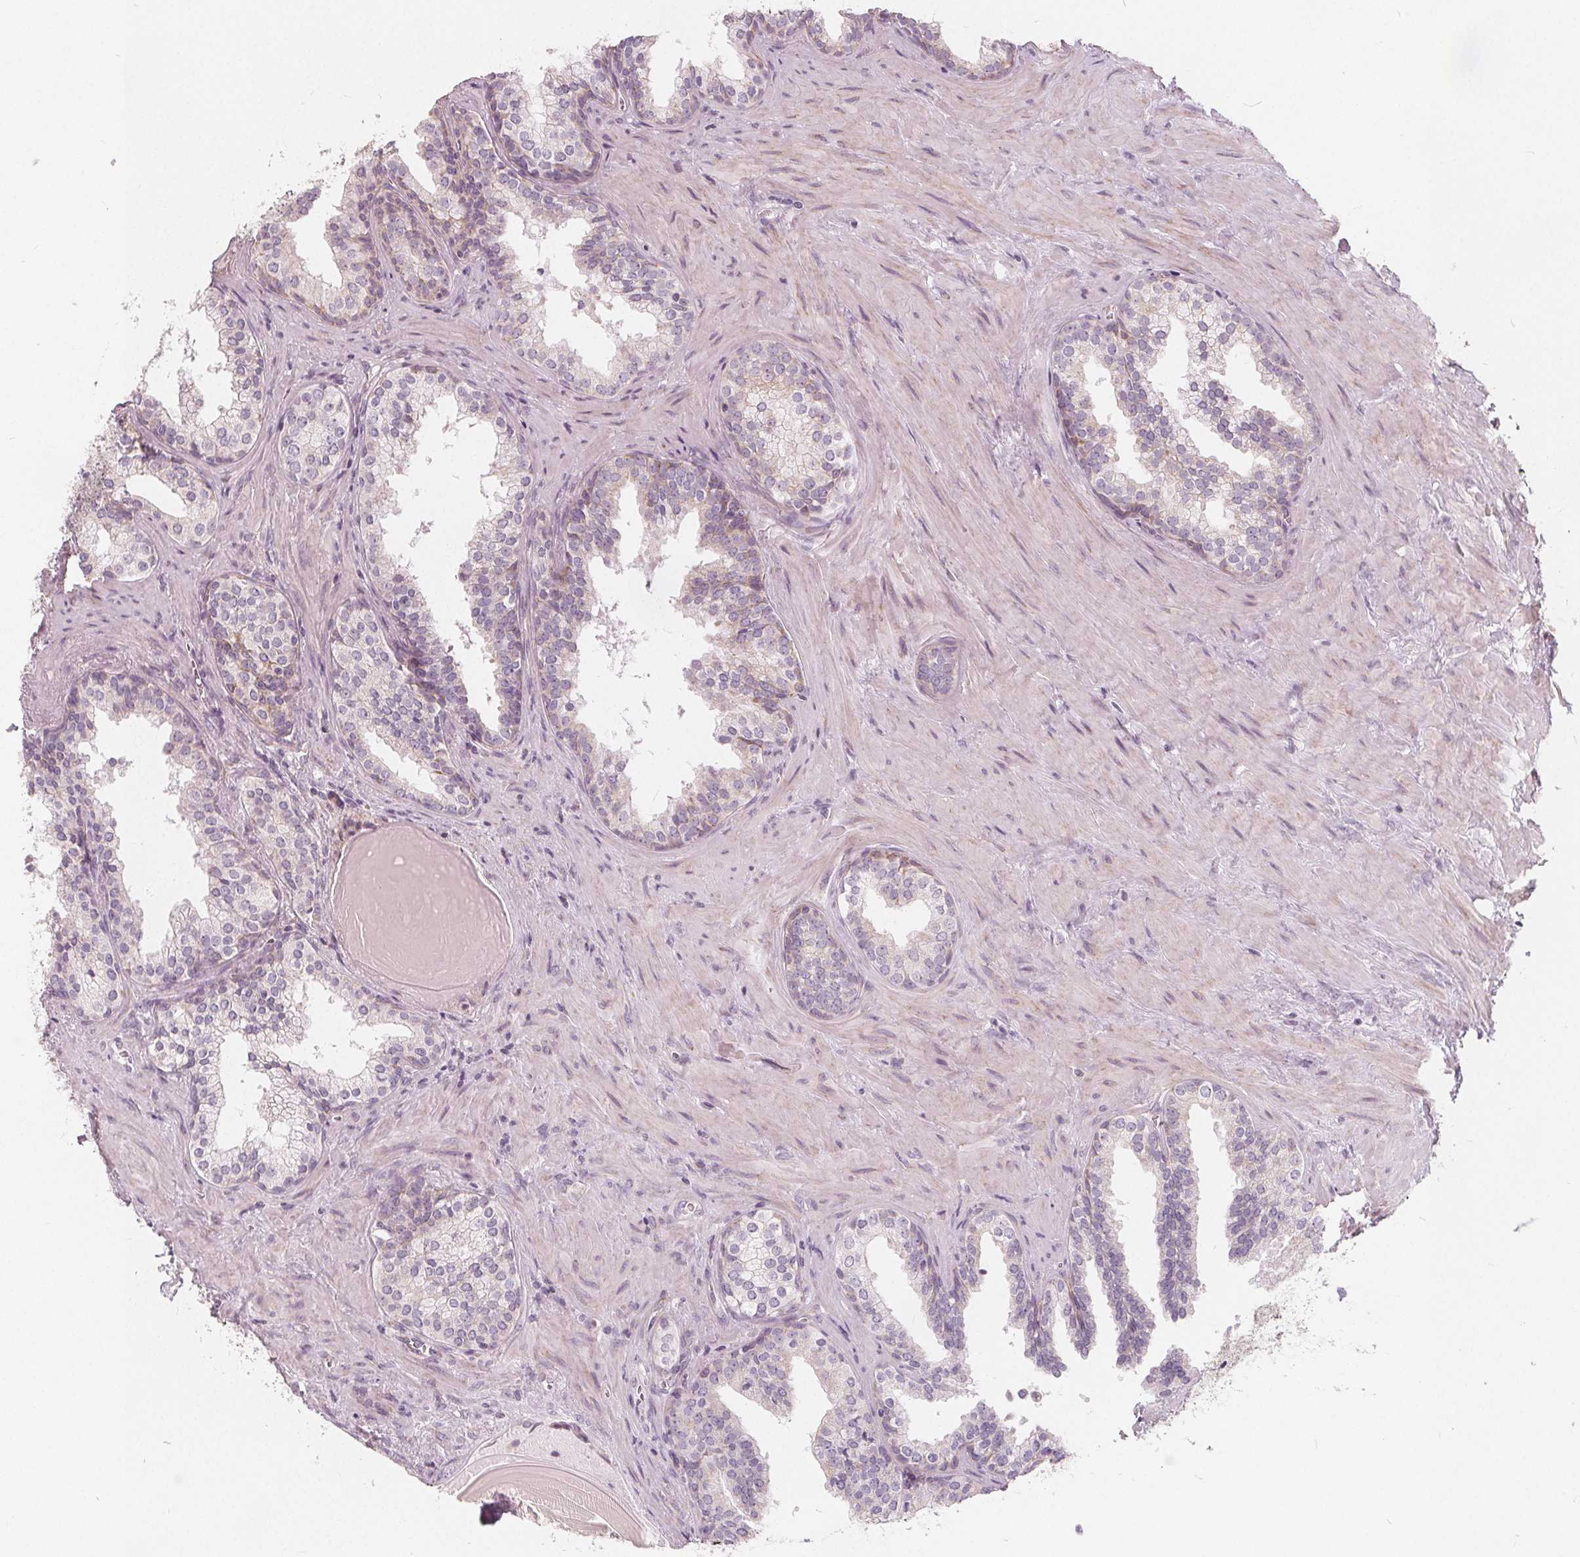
{"staining": {"intensity": "weak", "quantity": "25%-75%", "location": "cytoplasmic/membranous"}, "tissue": "prostate cancer", "cell_type": "Tumor cells", "image_type": "cancer", "snomed": [{"axis": "morphology", "description": "Adenocarcinoma, High grade"}, {"axis": "topography", "description": "Prostate"}], "caption": "This is an image of IHC staining of prostate cancer (high-grade adenocarcinoma), which shows weak positivity in the cytoplasmic/membranous of tumor cells.", "gene": "NUP210L", "patient": {"sex": "male", "age": 68}}